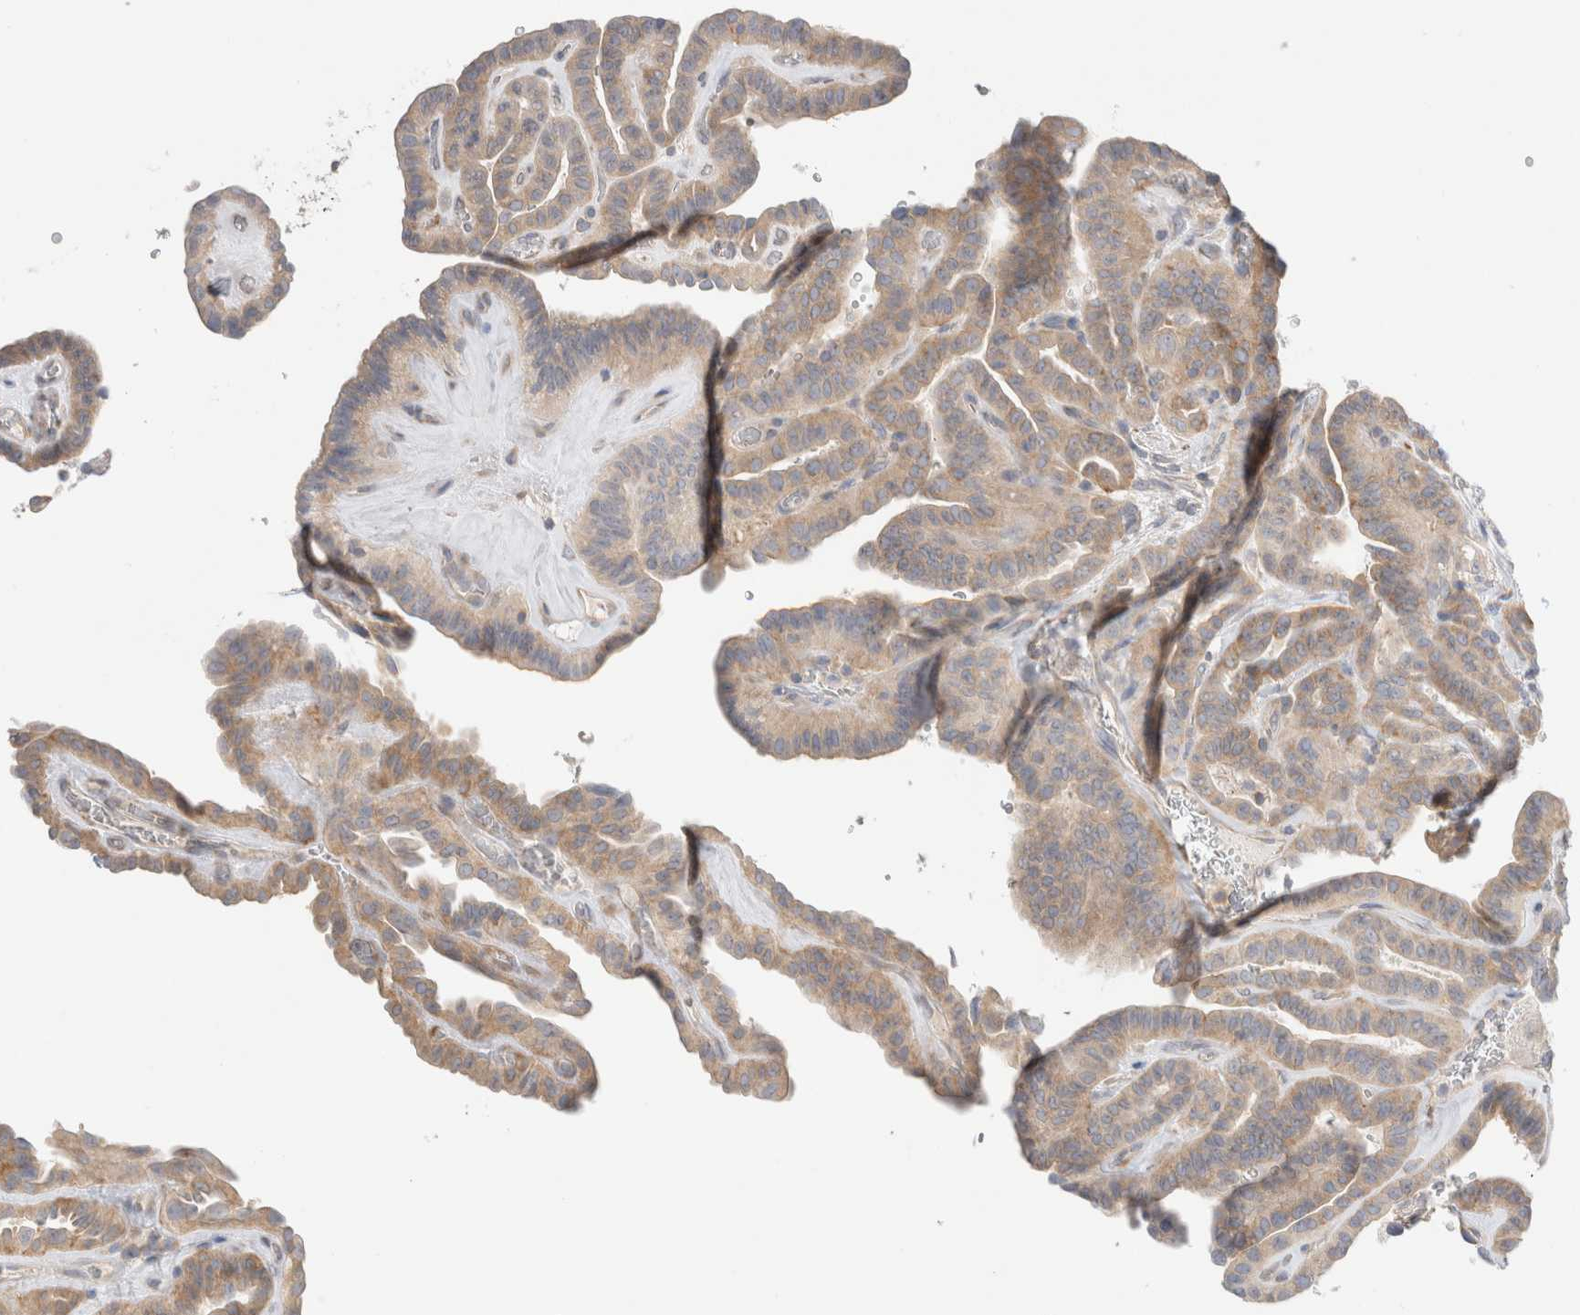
{"staining": {"intensity": "weak", "quantity": ">75%", "location": "cytoplasmic/membranous"}, "tissue": "thyroid cancer", "cell_type": "Tumor cells", "image_type": "cancer", "snomed": [{"axis": "morphology", "description": "Papillary adenocarcinoma, NOS"}, {"axis": "topography", "description": "Thyroid gland"}], "caption": "Thyroid cancer (papillary adenocarcinoma) was stained to show a protein in brown. There is low levels of weak cytoplasmic/membranous positivity in about >75% of tumor cells. (DAB (3,3'-diaminobenzidine) IHC with brightfield microscopy, high magnification).", "gene": "ZNF23", "patient": {"sex": "male", "age": 77}}